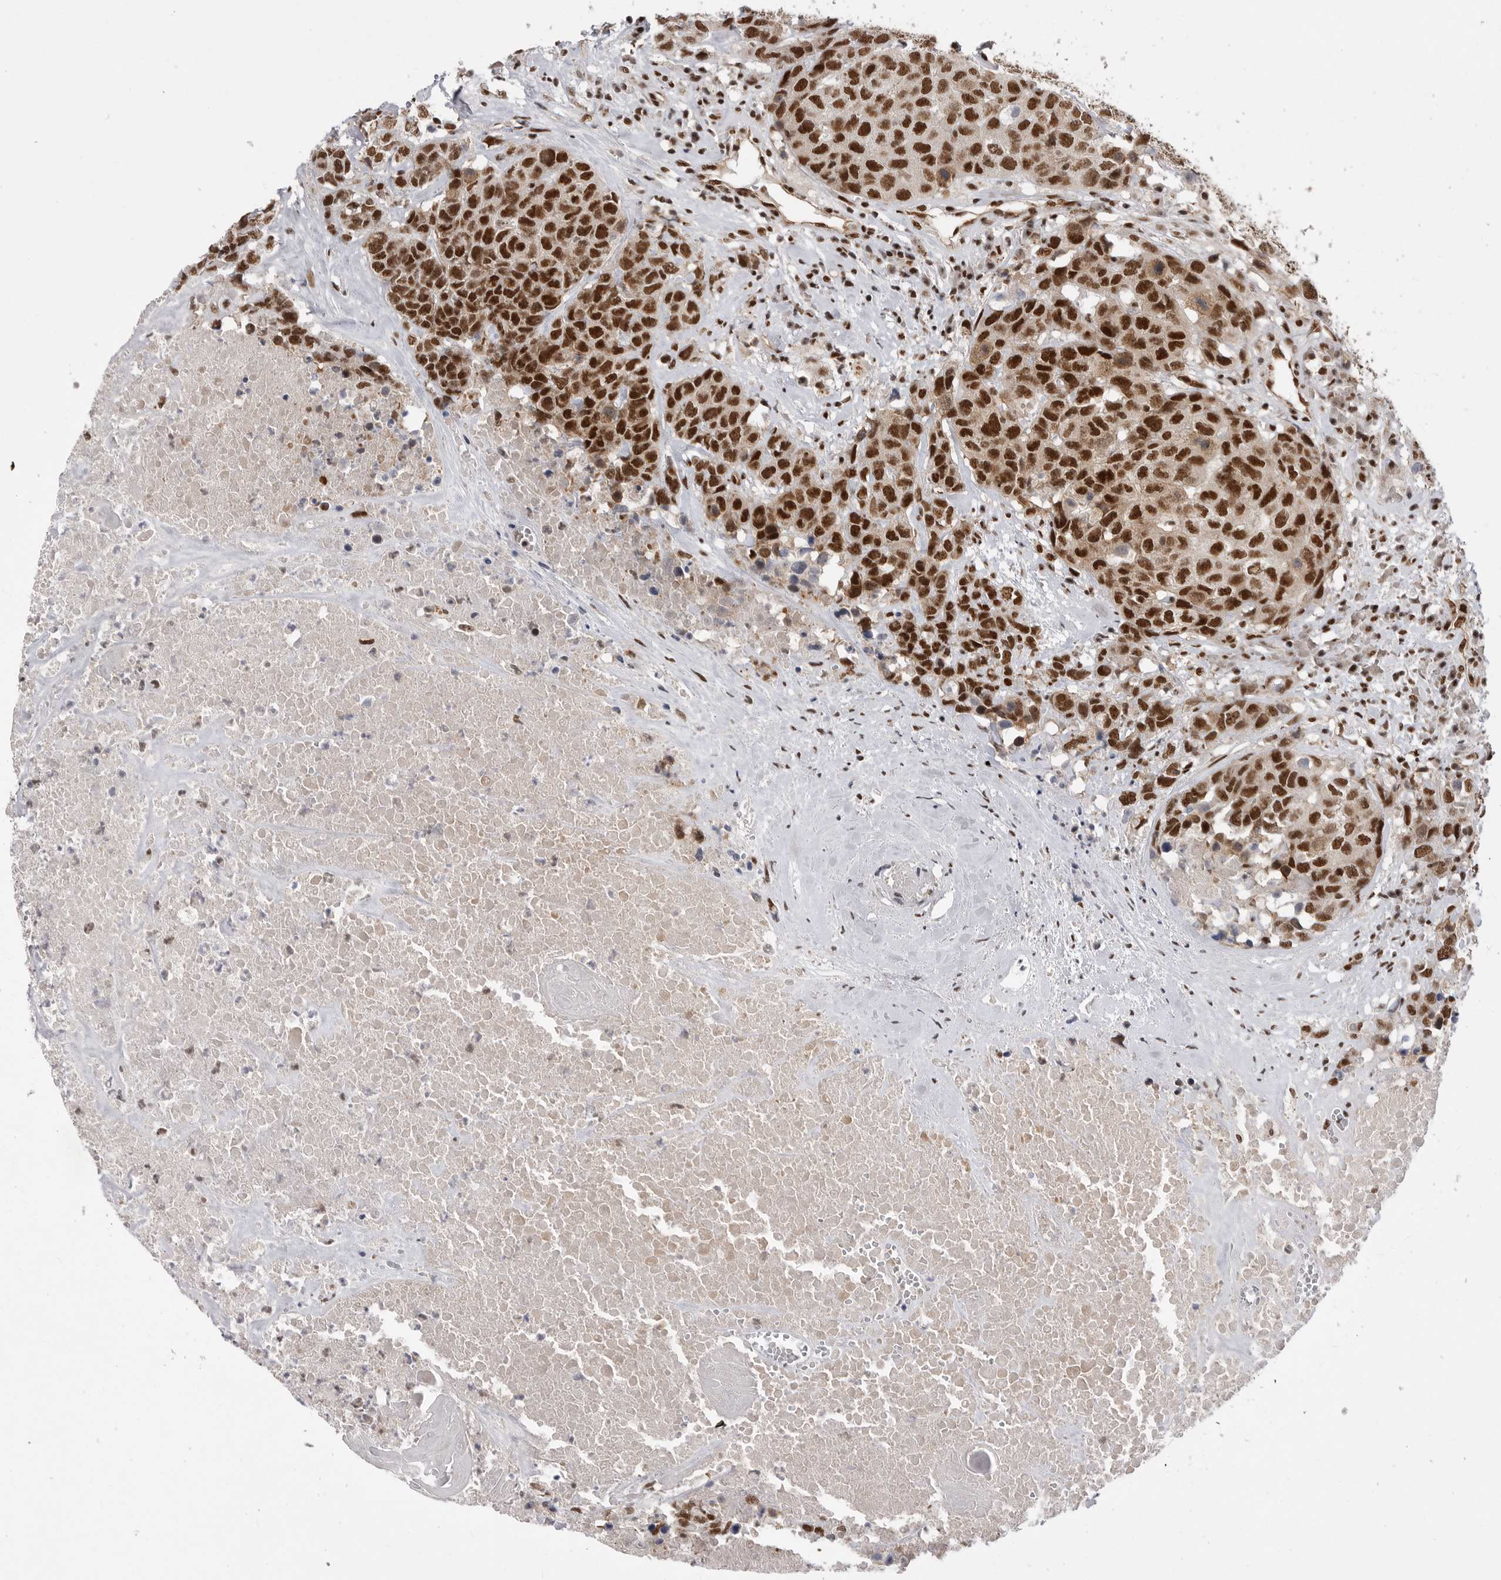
{"staining": {"intensity": "strong", "quantity": ">75%", "location": "nuclear"}, "tissue": "head and neck cancer", "cell_type": "Tumor cells", "image_type": "cancer", "snomed": [{"axis": "morphology", "description": "Squamous cell carcinoma, NOS"}, {"axis": "topography", "description": "Head-Neck"}], "caption": "Immunohistochemical staining of head and neck cancer exhibits strong nuclear protein expression in about >75% of tumor cells.", "gene": "PPP1R8", "patient": {"sex": "male", "age": 66}}